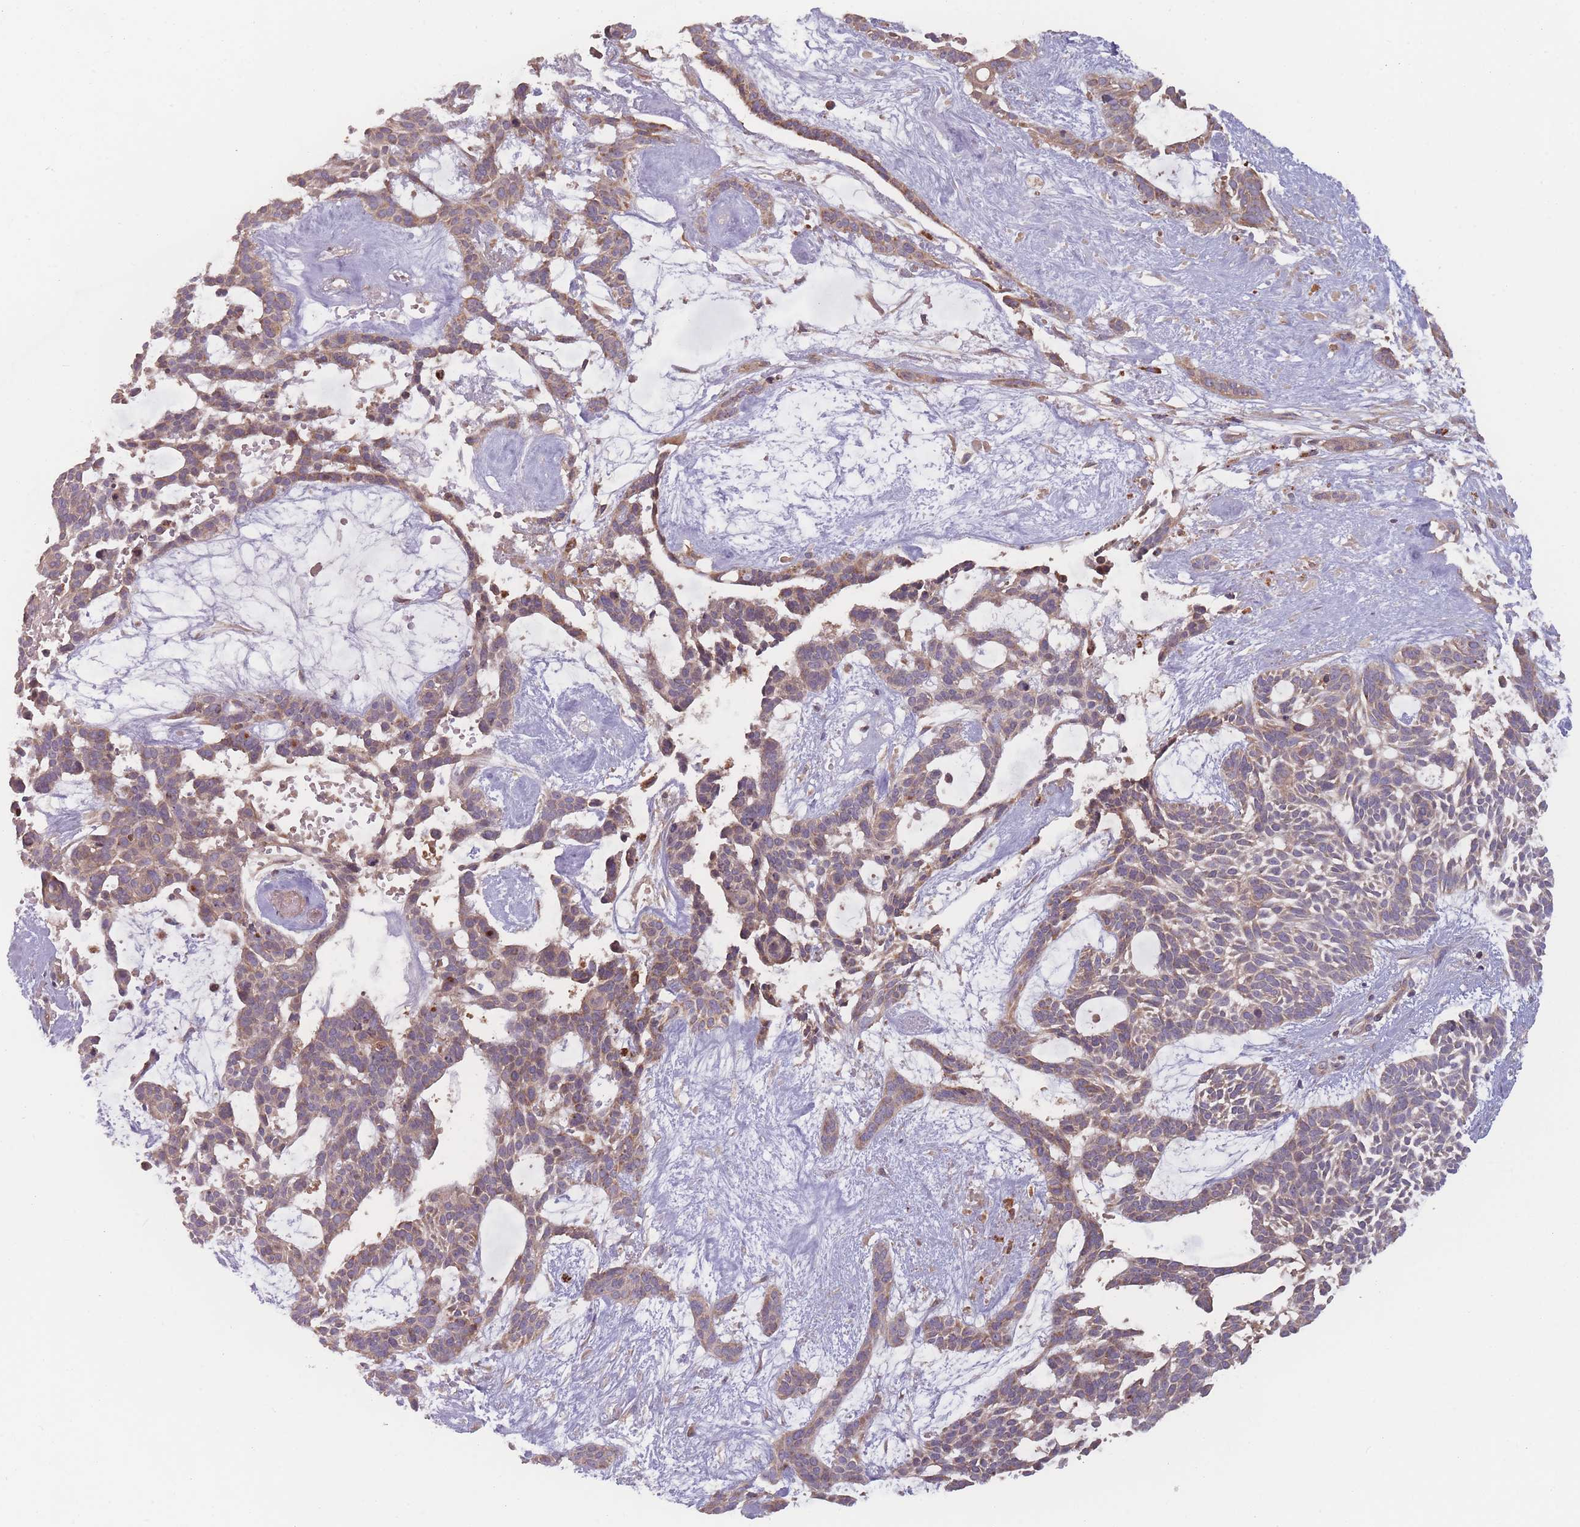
{"staining": {"intensity": "weak", "quantity": ">75%", "location": "cytoplasmic/membranous"}, "tissue": "skin cancer", "cell_type": "Tumor cells", "image_type": "cancer", "snomed": [{"axis": "morphology", "description": "Basal cell carcinoma"}, {"axis": "topography", "description": "Skin"}], "caption": "Immunohistochemistry of human skin basal cell carcinoma exhibits low levels of weak cytoplasmic/membranous staining in approximately >75% of tumor cells. The staining is performed using DAB (3,3'-diaminobenzidine) brown chromogen to label protein expression. The nuclei are counter-stained blue using hematoxylin.", "gene": "ATP5MG", "patient": {"sex": "male", "age": 61}}